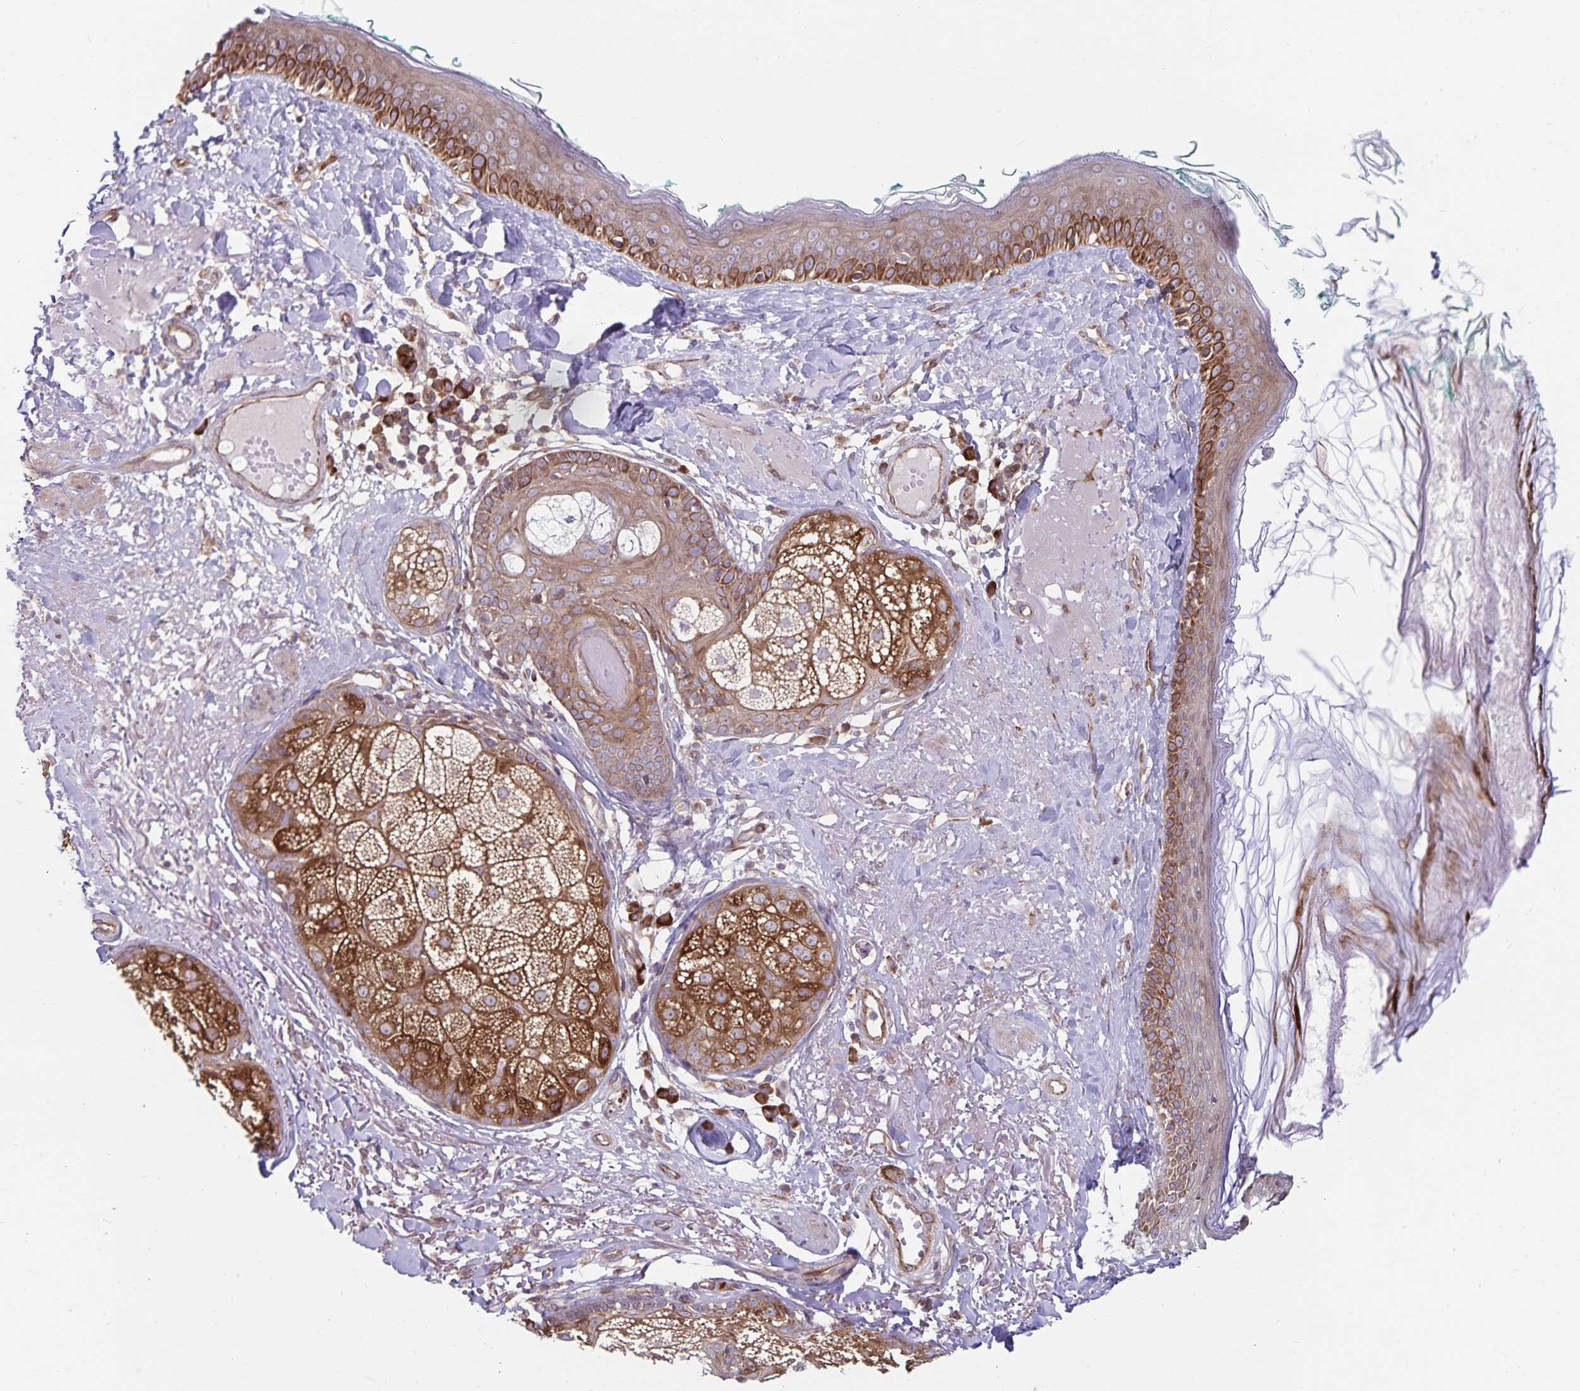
{"staining": {"intensity": "weak", "quantity": "25%-75%", "location": "cytoplasmic/membranous"}, "tissue": "skin", "cell_type": "Fibroblasts", "image_type": "normal", "snomed": [{"axis": "morphology", "description": "Normal tissue, NOS"}, {"axis": "topography", "description": "Skin"}], "caption": "Protein staining of normal skin exhibits weak cytoplasmic/membranous positivity in about 25%-75% of fibroblasts.", "gene": "SEC62", "patient": {"sex": "male", "age": 73}}